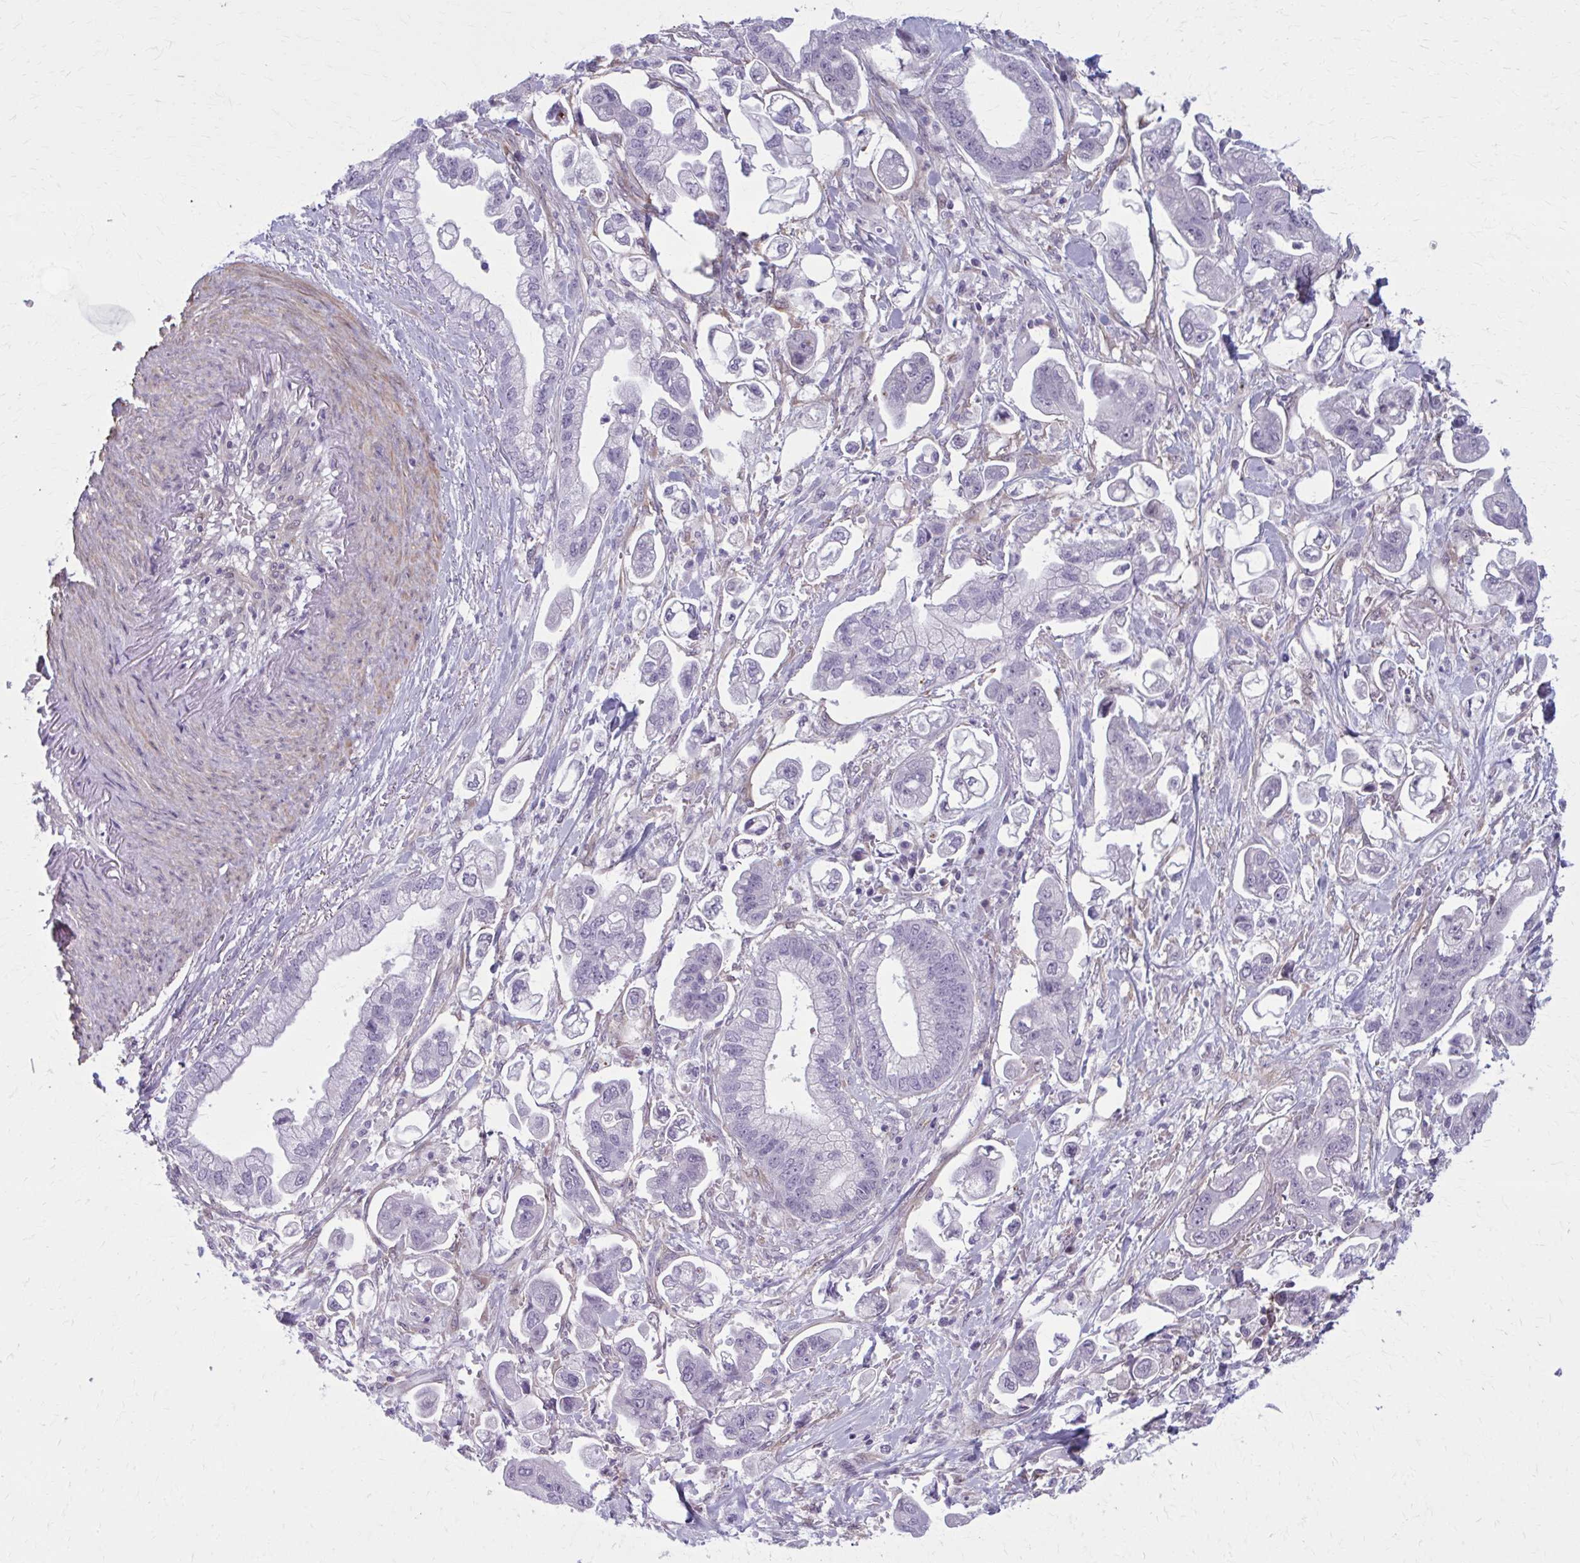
{"staining": {"intensity": "negative", "quantity": "none", "location": "none"}, "tissue": "stomach cancer", "cell_type": "Tumor cells", "image_type": "cancer", "snomed": [{"axis": "morphology", "description": "Adenocarcinoma, NOS"}, {"axis": "topography", "description": "Stomach"}], "caption": "DAB immunohistochemical staining of human stomach adenocarcinoma demonstrates no significant positivity in tumor cells.", "gene": "NUMBL", "patient": {"sex": "male", "age": 62}}